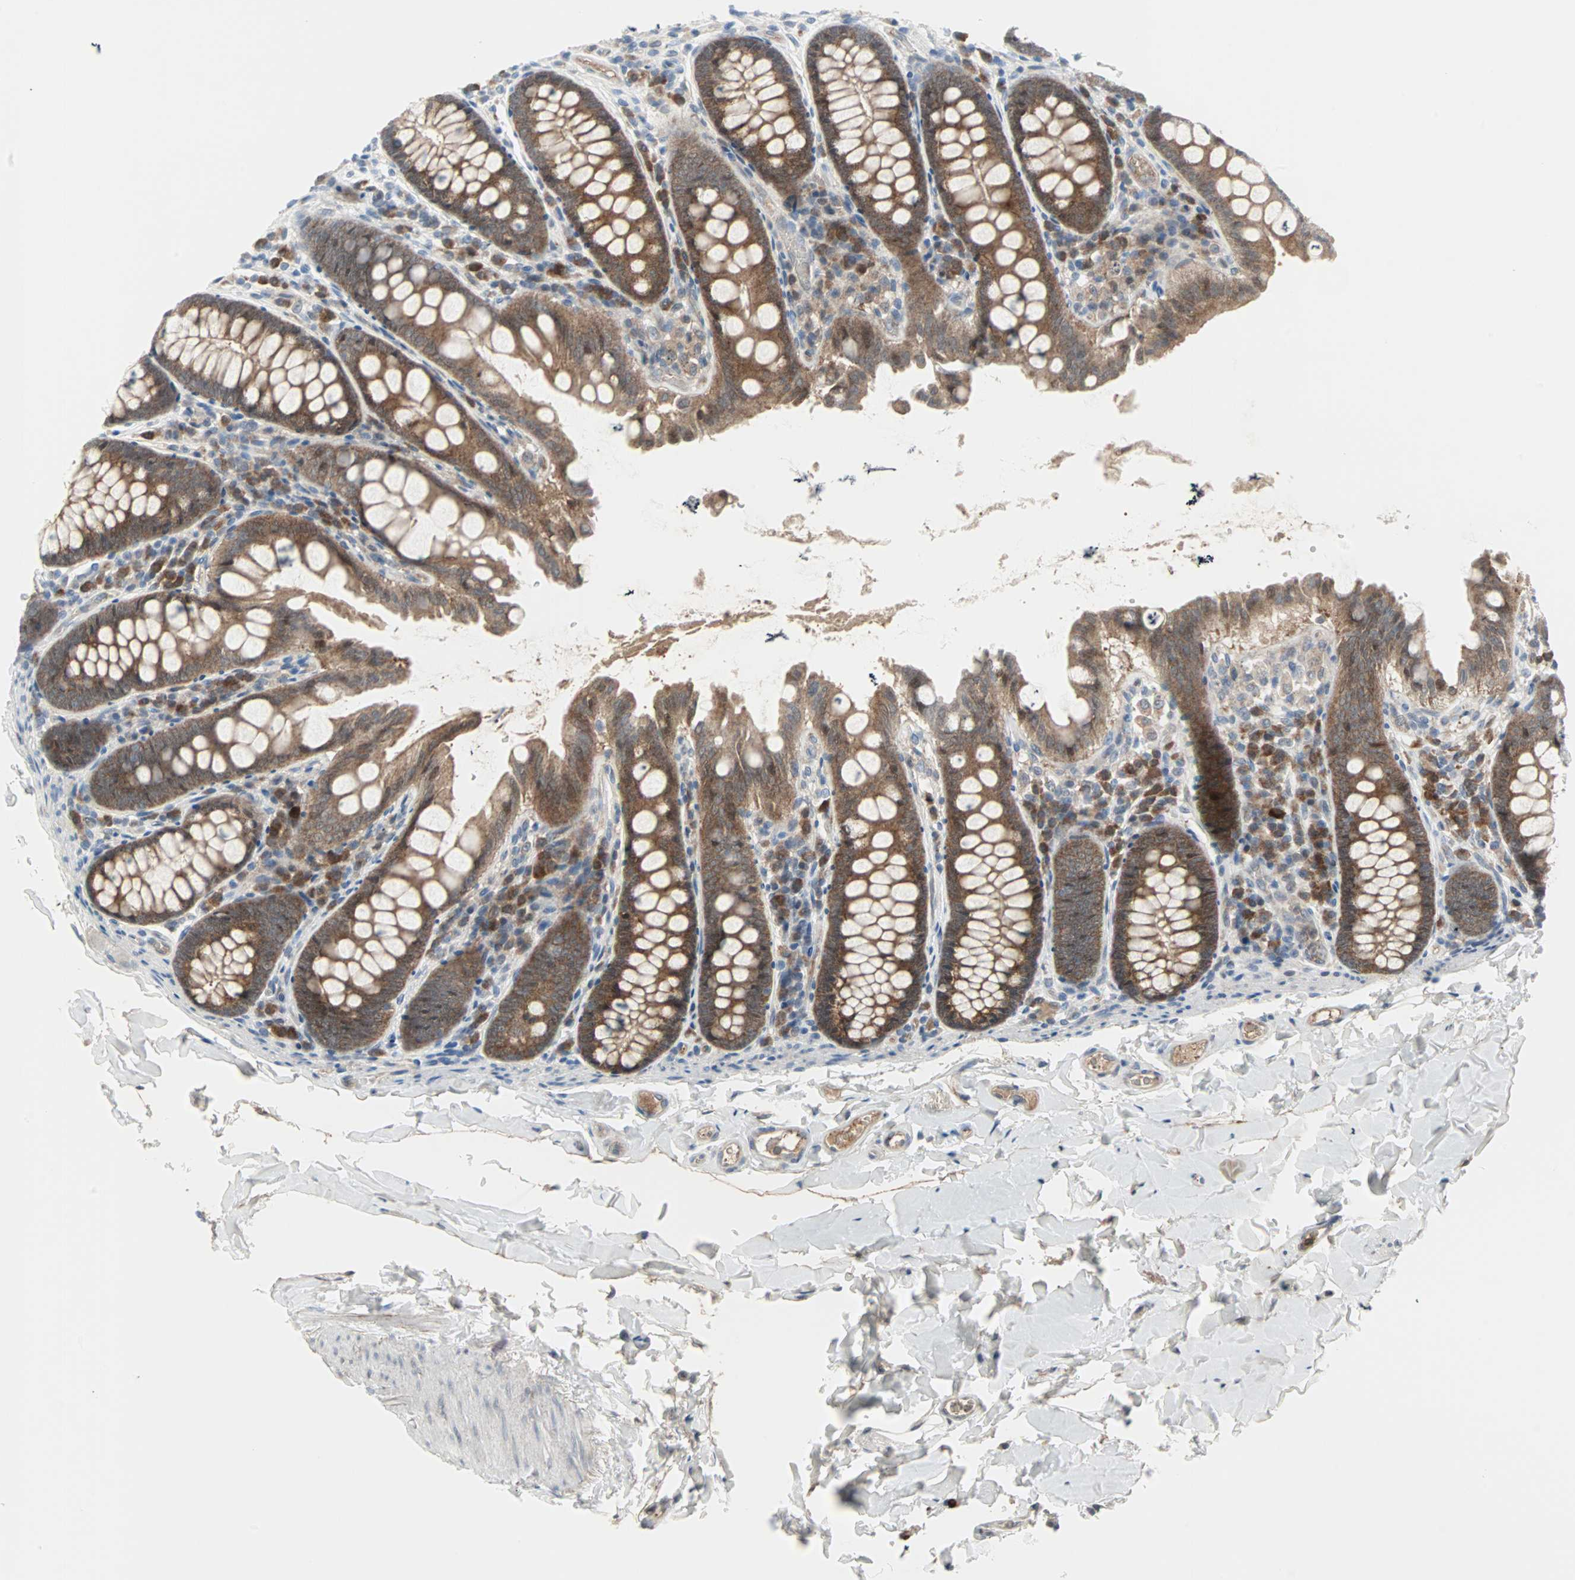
{"staining": {"intensity": "negative", "quantity": "none", "location": "none"}, "tissue": "colon", "cell_type": "Endothelial cells", "image_type": "normal", "snomed": [{"axis": "morphology", "description": "Normal tissue, NOS"}, {"axis": "topography", "description": "Colon"}], "caption": "Immunohistochemistry of benign colon displays no staining in endothelial cells.", "gene": "CASP3", "patient": {"sex": "female", "age": 61}}